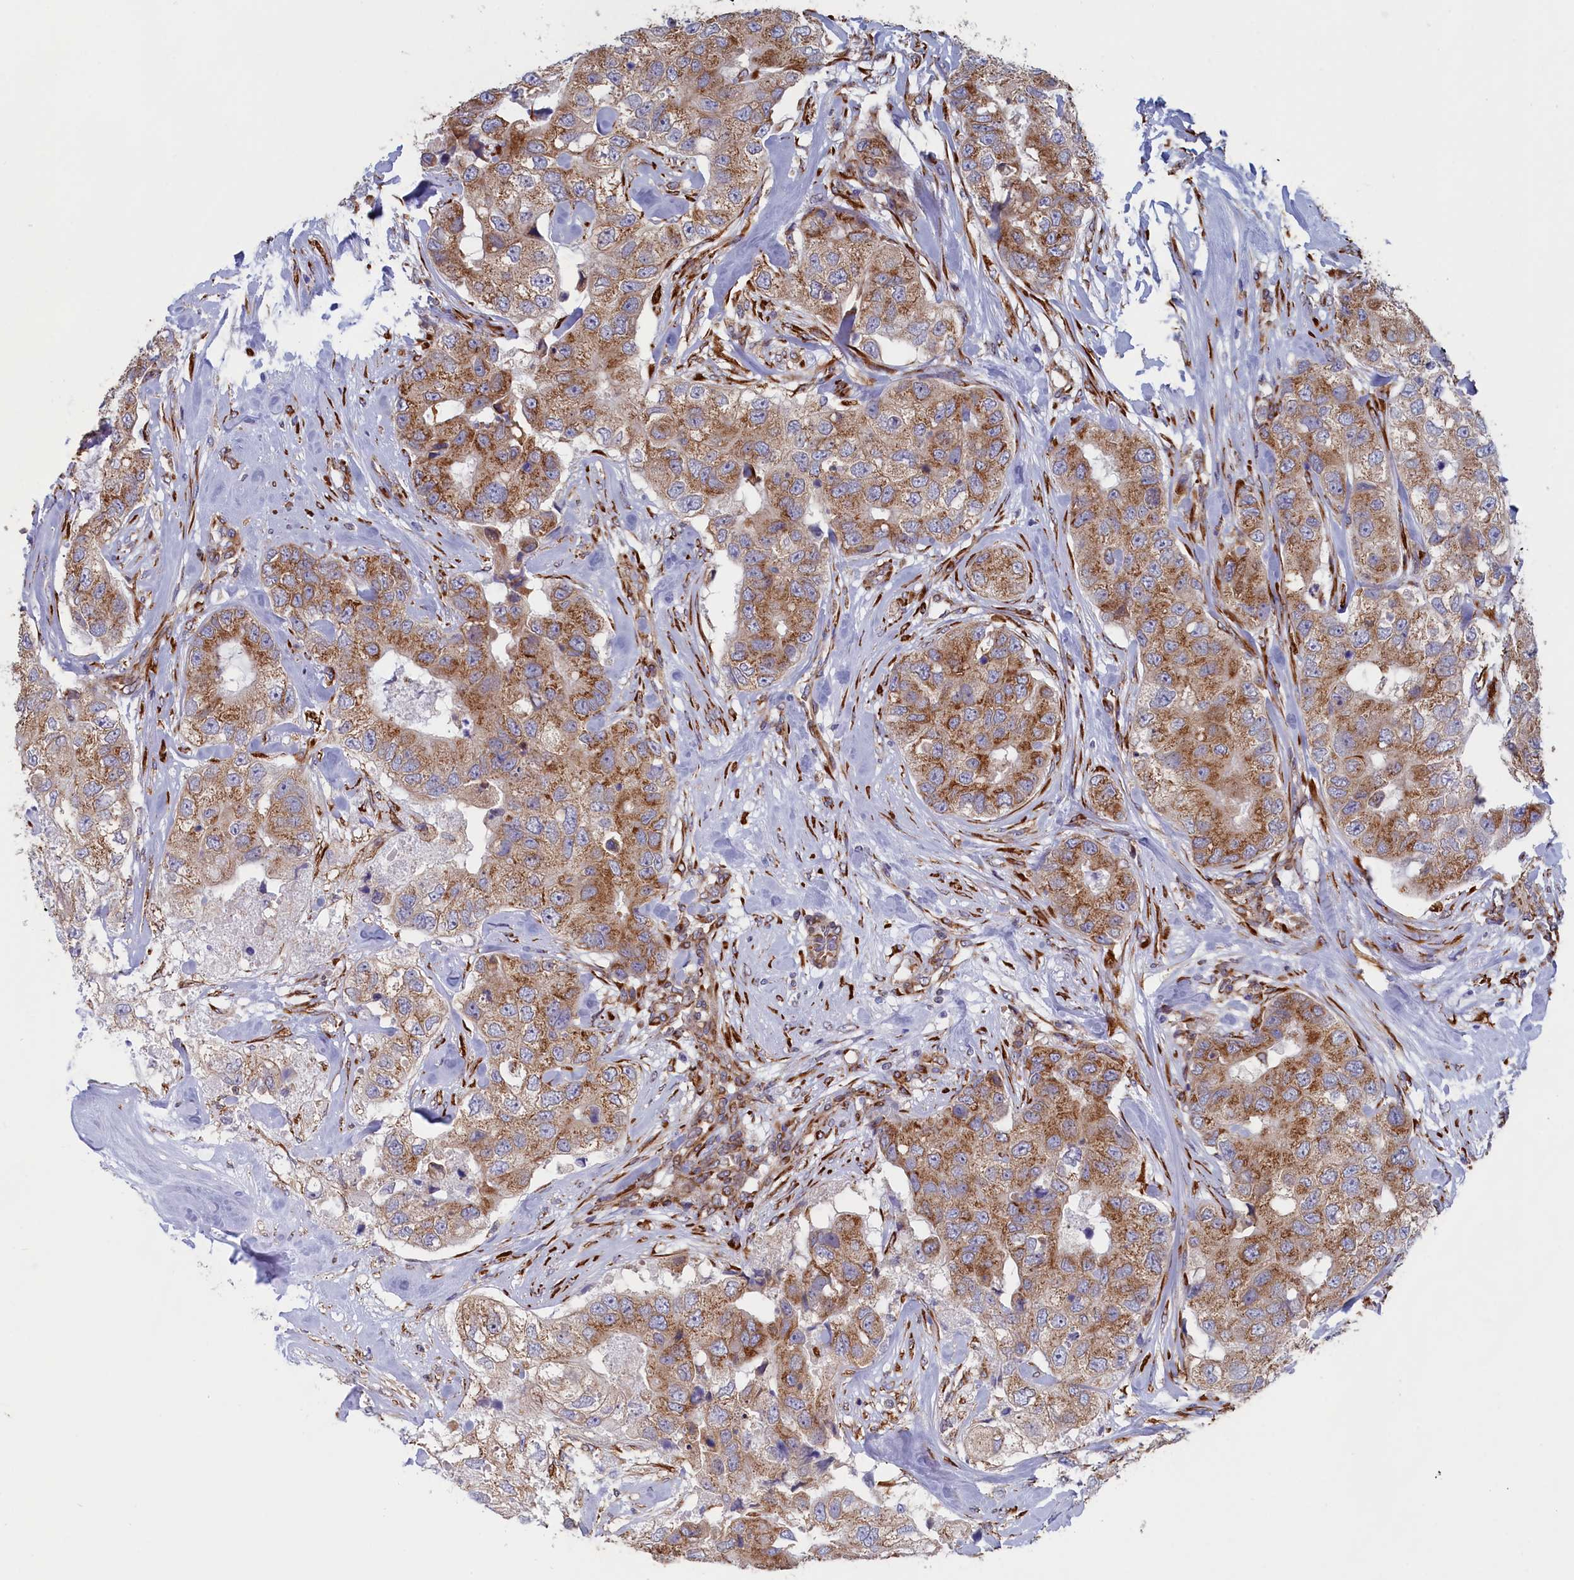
{"staining": {"intensity": "moderate", "quantity": ">75%", "location": "cytoplasmic/membranous"}, "tissue": "breast cancer", "cell_type": "Tumor cells", "image_type": "cancer", "snomed": [{"axis": "morphology", "description": "Duct carcinoma"}, {"axis": "topography", "description": "Breast"}], "caption": "Breast cancer stained with DAB (3,3'-diaminobenzidine) immunohistochemistry demonstrates medium levels of moderate cytoplasmic/membranous positivity in about >75% of tumor cells. The staining was performed using DAB, with brown indicating positive protein expression. Nuclei are stained blue with hematoxylin.", "gene": "CCDC68", "patient": {"sex": "female", "age": 62}}